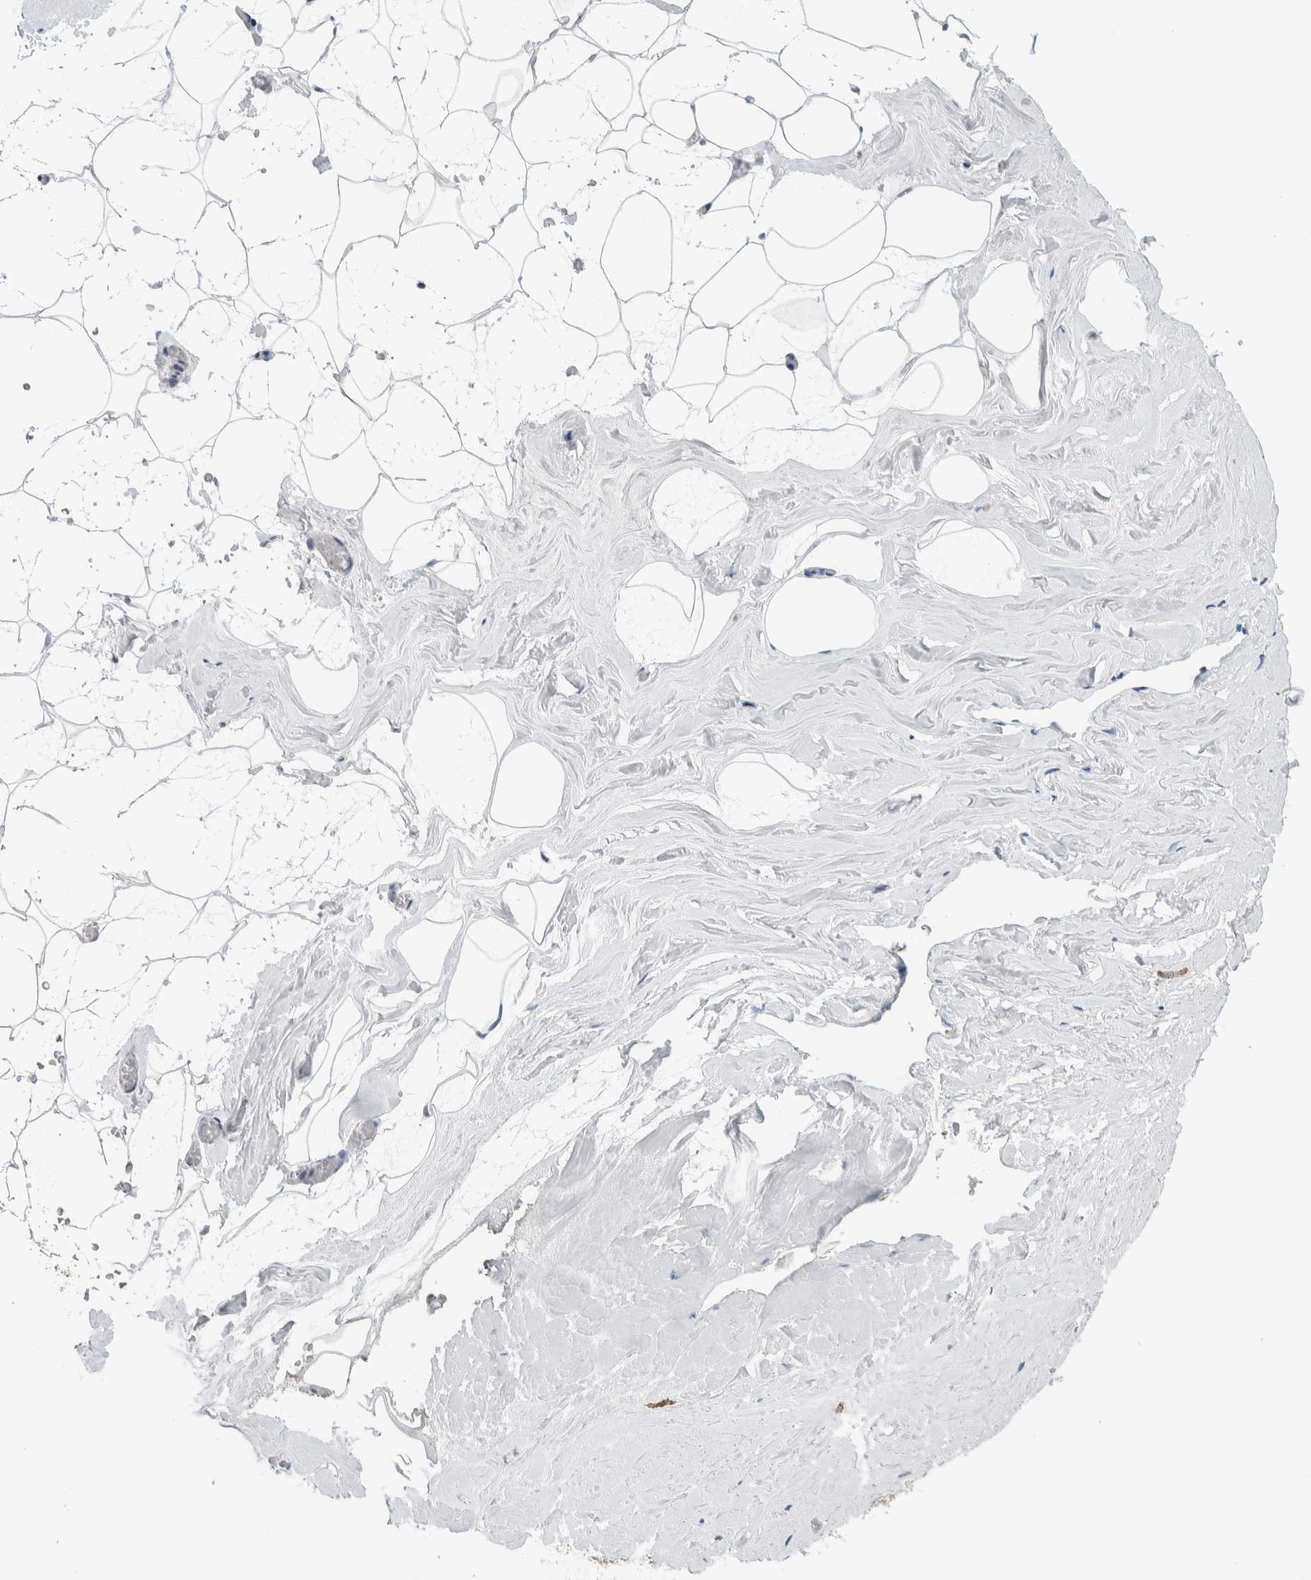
{"staining": {"intensity": "negative", "quantity": "none", "location": "none"}, "tissue": "adipose tissue", "cell_type": "Adipocytes", "image_type": "normal", "snomed": [{"axis": "morphology", "description": "Normal tissue, NOS"}, {"axis": "morphology", "description": "Fibrosis, NOS"}, {"axis": "topography", "description": "Breast"}, {"axis": "topography", "description": "Adipose tissue"}], "caption": "Immunohistochemical staining of unremarkable human adipose tissue demonstrates no significant expression in adipocytes. Brightfield microscopy of immunohistochemistry stained with DAB (brown) and hematoxylin (blue), captured at high magnification.", "gene": "SCN2A", "patient": {"sex": "female", "age": 39}}